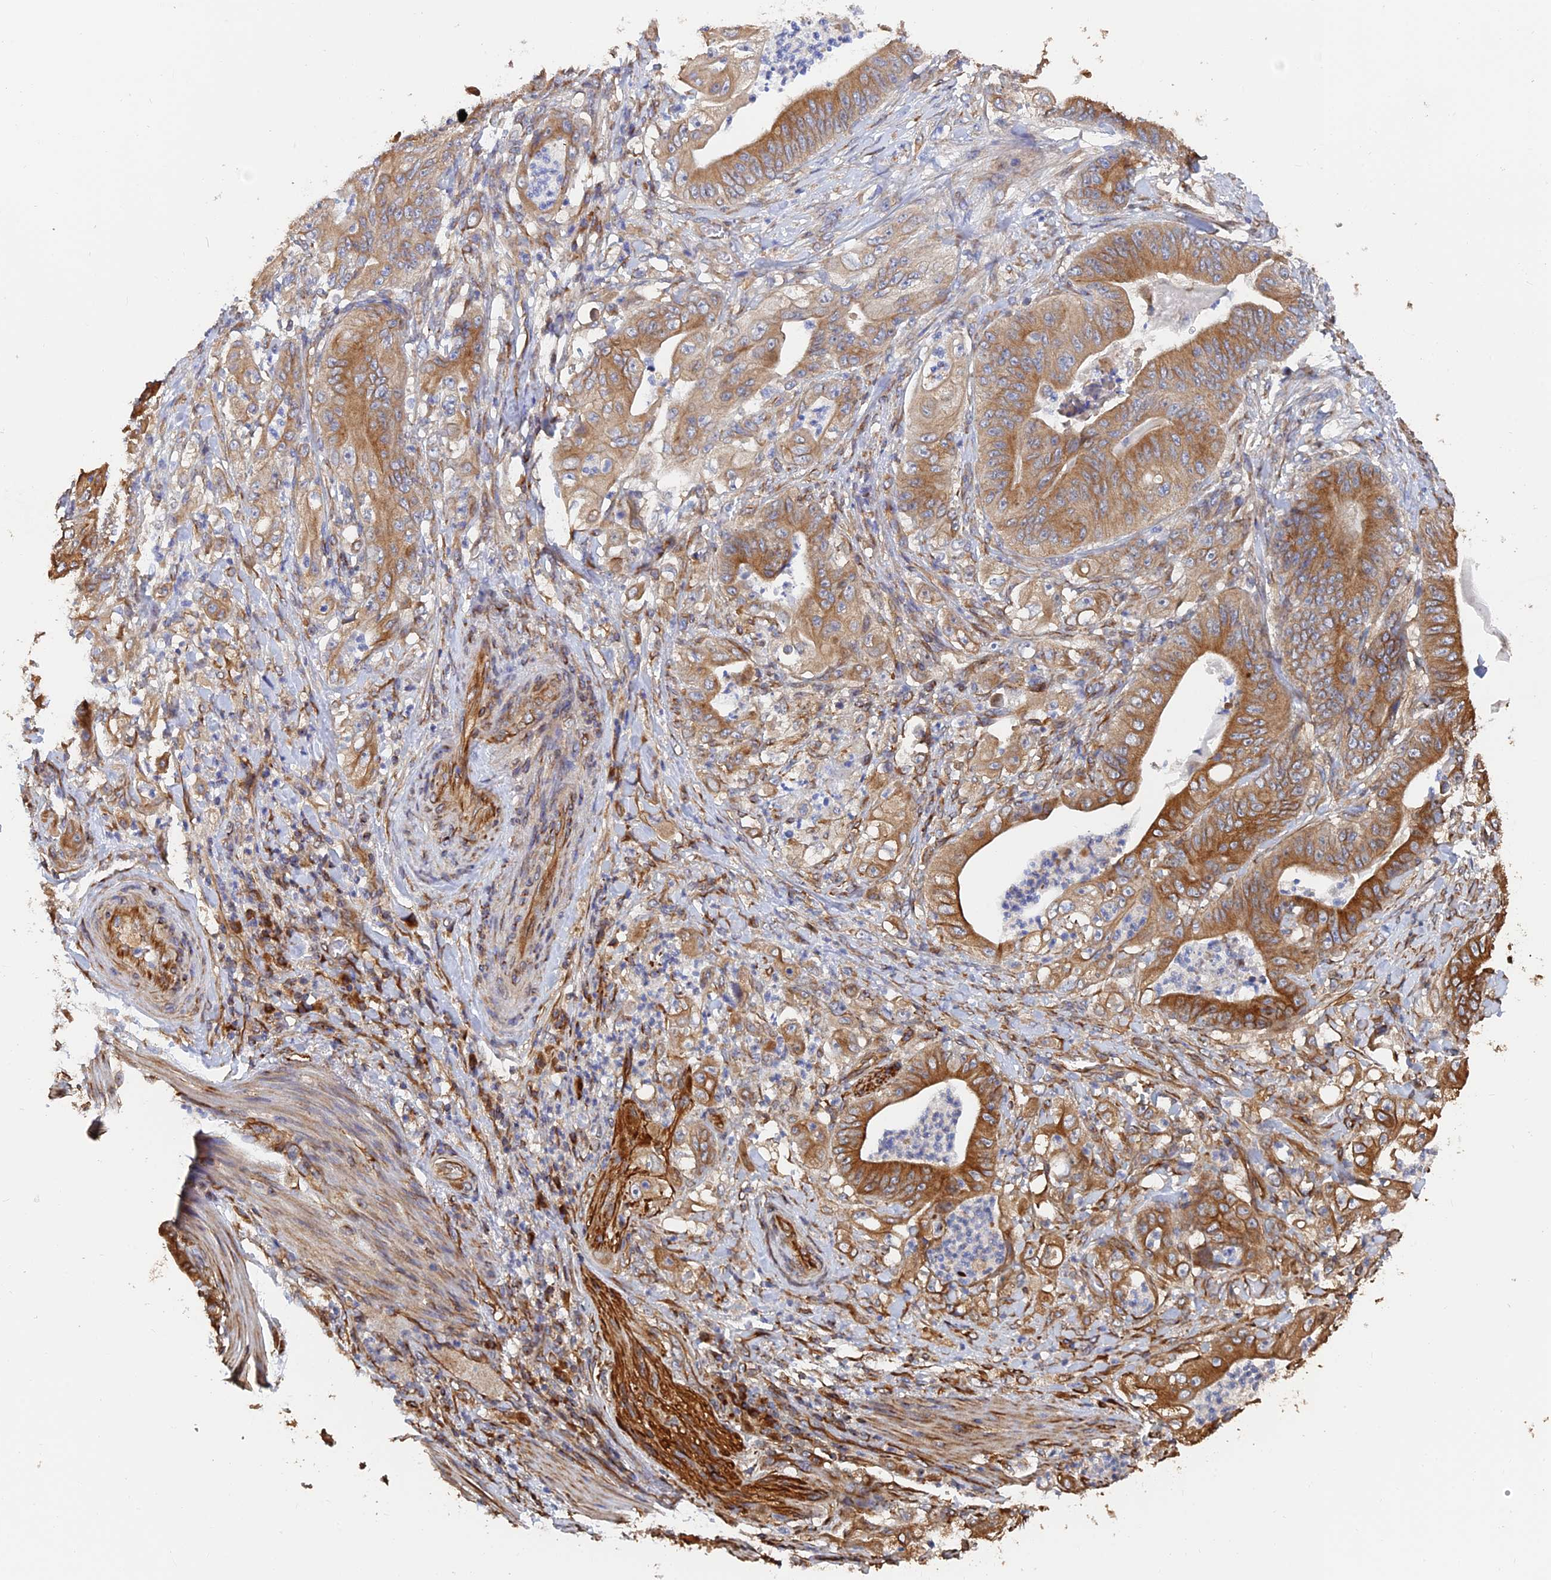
{"staining": {"intensity": "moderate", "quantity": ">75%", "location": "cytoplasmic/membranous"}, "tissue": "stomach cancer", "cell_type": "Tumor cells", "image_type": "cancer", "snomed": [{"axis": "morphology", "description": "Adenocarcinoma, NOS"}, {"axis": "topography", "description": "Stomach"}], "caption": "Human stomach cancer (adenocarcinoma) stained with a brown dye demonstrates moderate cytoplasmic/membranous positive staining in approximately >75% of tumor cells.", "gene": "WBP11", "patient": {"sex": "female", "age": 73}}